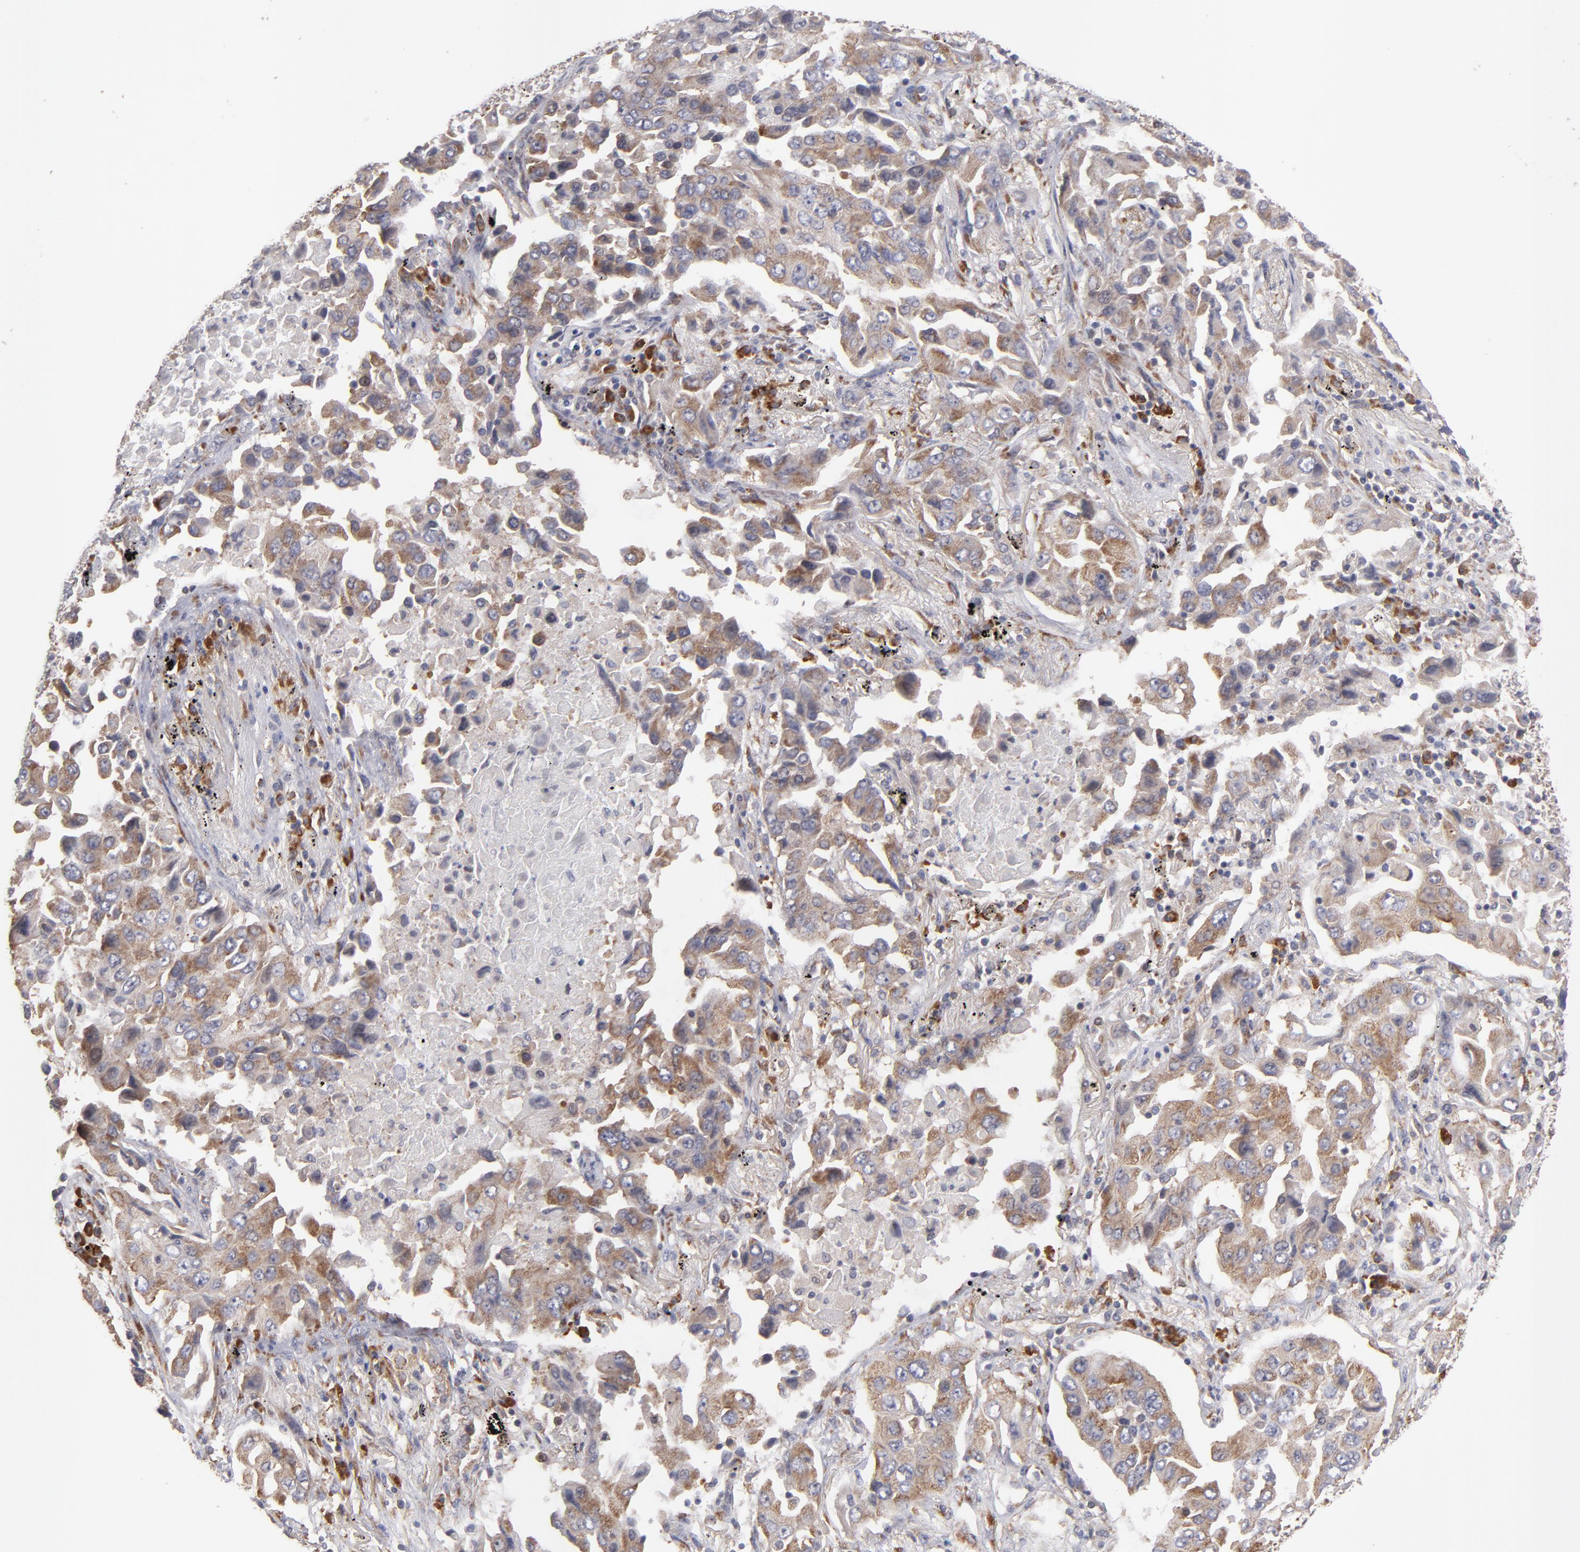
{"staining": {"intensity": "moderate", "quantity": ">75%", "location": "cytoplasmic/membranous"}, "tissue": "lung cancer", "cell_type": "Tumor cells", "image_type": "cancer", "snomed": [{"axis": "morphology", "description": "Adenocarcinoma, NOS"}, {"axis": "topography", "description": "Lung"}], "caption": "The immunohistochemical stain labels moderate cytoplasmic/membranous positivity in tumor cells of lung adenocarcinoma tissue.", "gene": "SND1", "patient": {"sex": "female", "age": 65}}